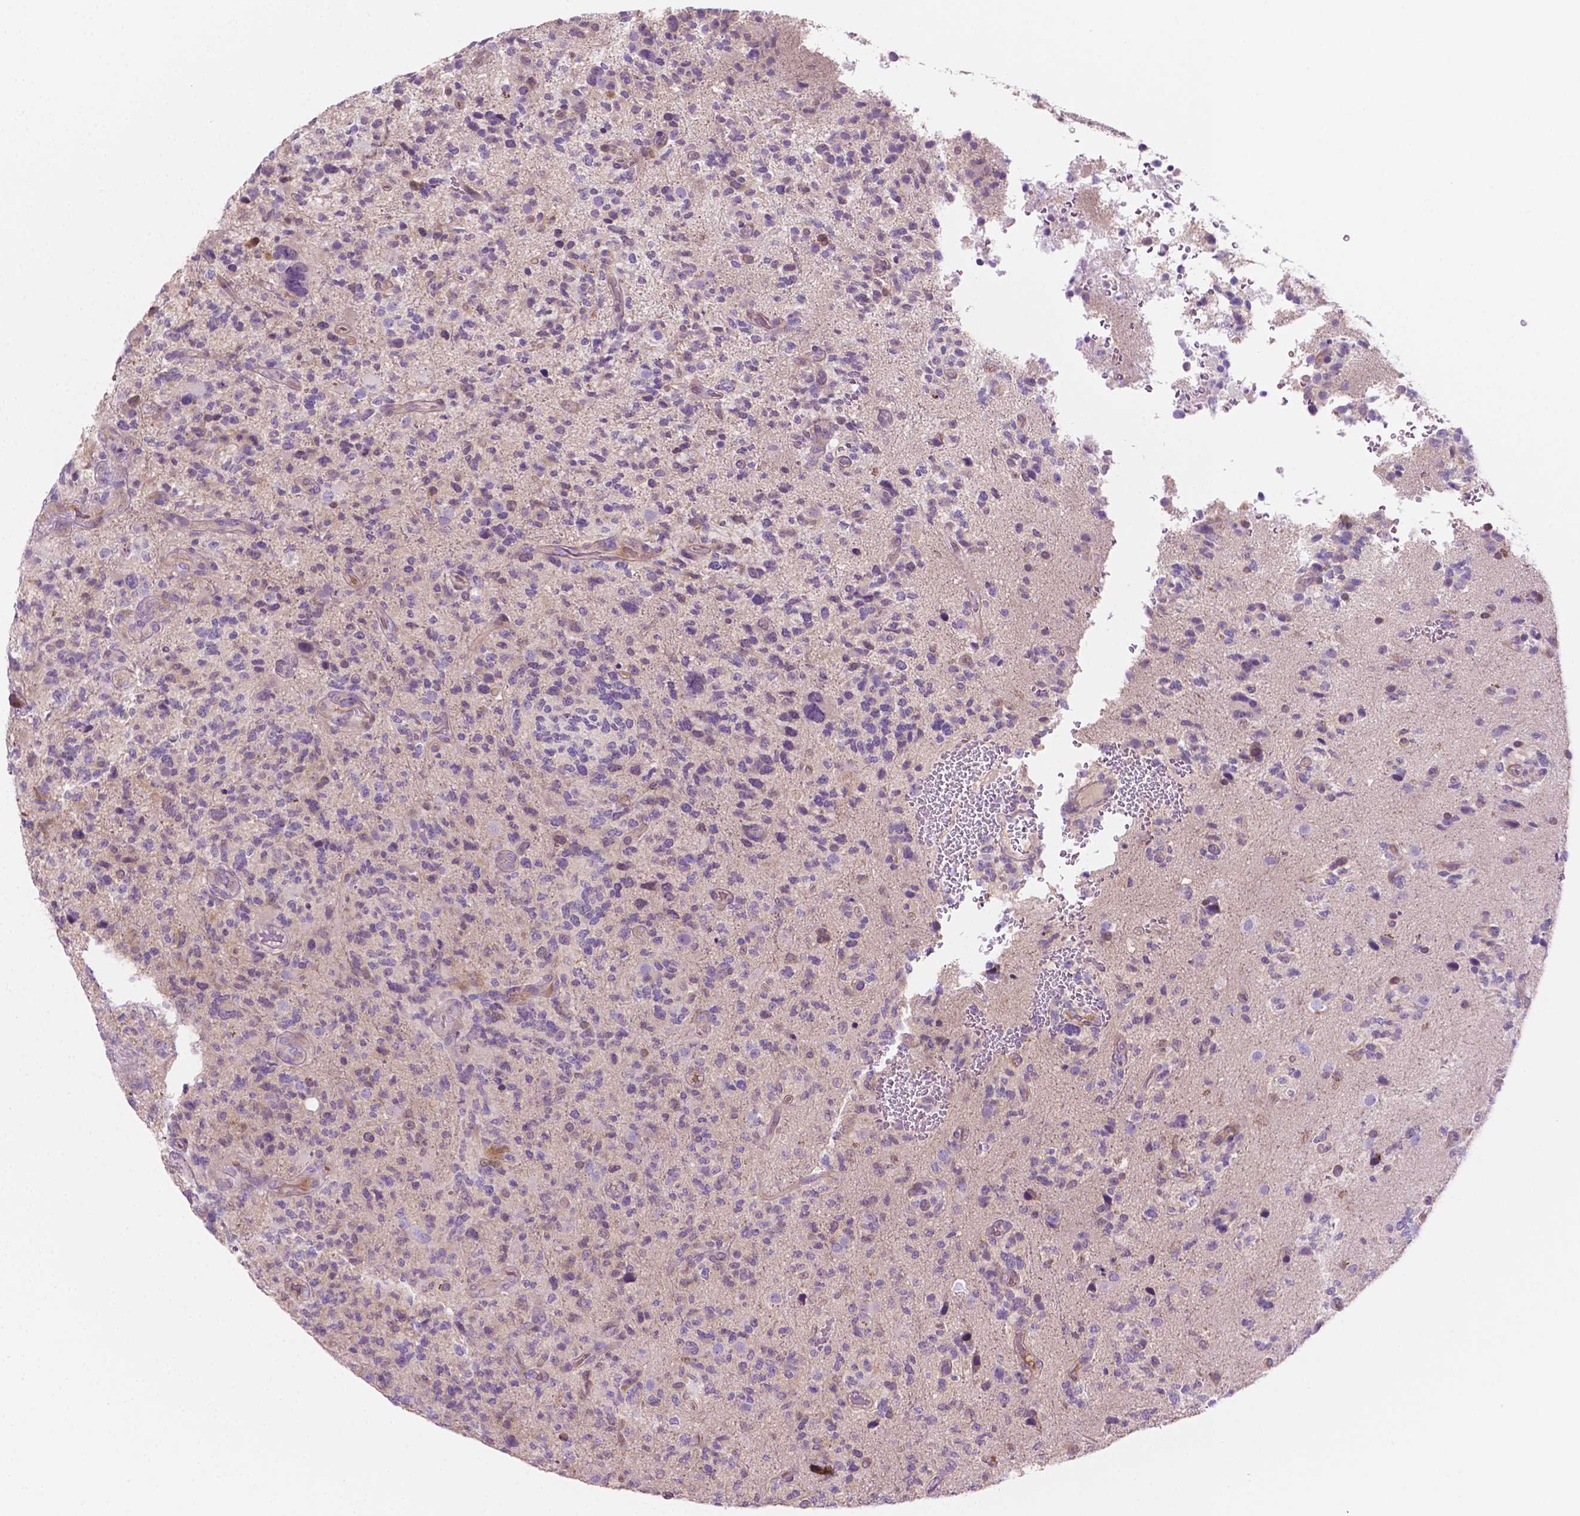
{"staining": {"intensity": "negative", "quantity": "none", "location": "none"}, "tissue": "glioma", "cell_type": "Tumor cells", "image_type": "cancer", "snomed": [{"axis": "morphology", "description": "Glioma, malignant, High grade"}, {"axis": "topography", "description": "Brain"}], "caption": "Immunohistochemistry micrograph of malignant high-grade glioma stained for a protein (brown), which shows no positivity in tumor cells. Nuclei are stained in blue.", "gene": "EPPK1", "patient": {"sex": "female", "age": 71}}